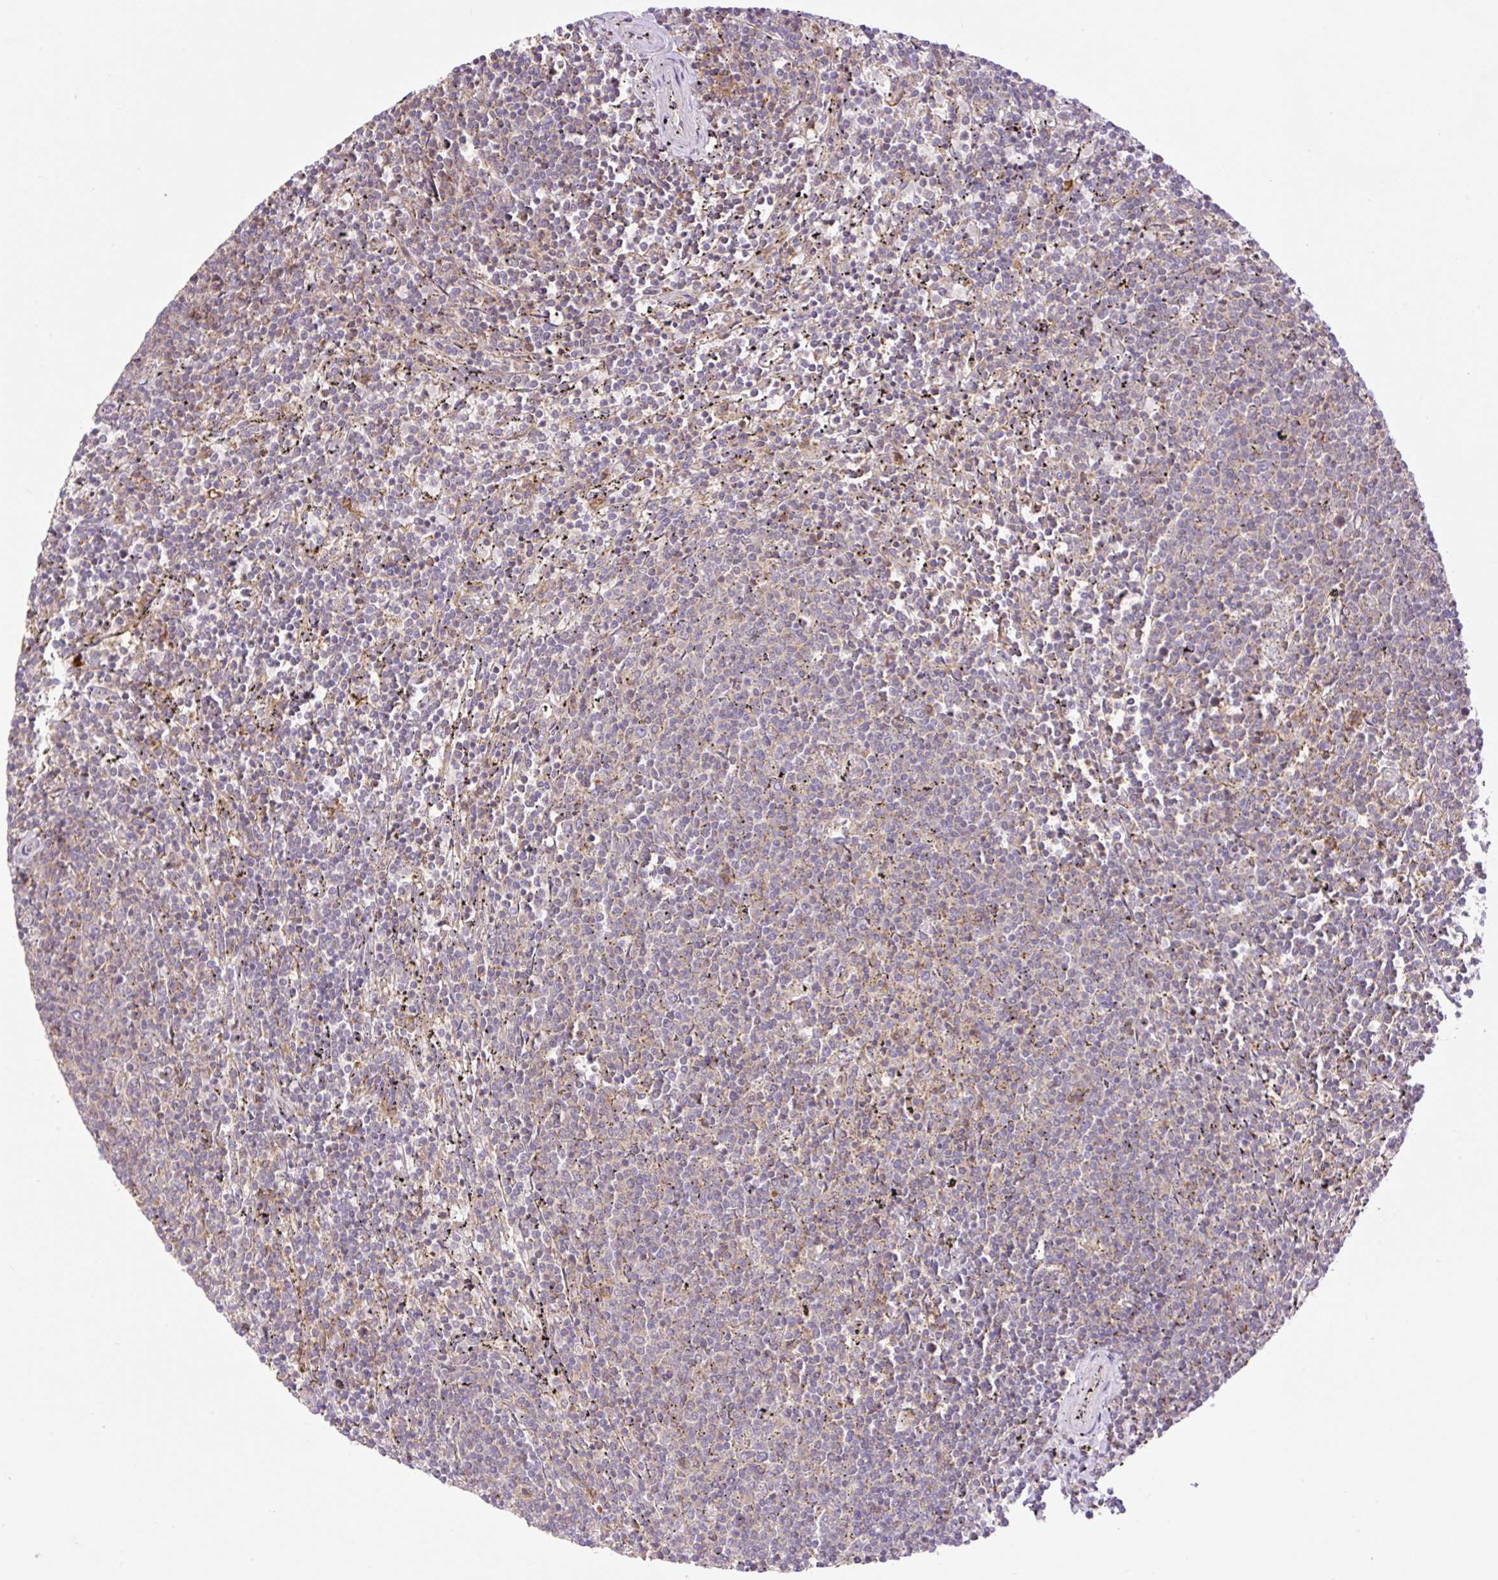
{"staining": {"intensity": "negative", "quantity": "none", "location": "none"}, "tissue": "lymphoma", "cell_type": "Tumor cells", "image_type": "cancer", "snomed": [{"axis": "morphology", "description": "Malignant lymphoma, non-Hodgkin's type, Low grade"}, {"axis": "topography", "description": "Spleen"}], "caption": "Immunohistochemistry (IHC) of human low-grade malignant lymphoma, non-Hodgkin's type exhibits no staining in tumor cells.", "gene": "VPS25", "patient": {"sex": "female", "age": 50}}